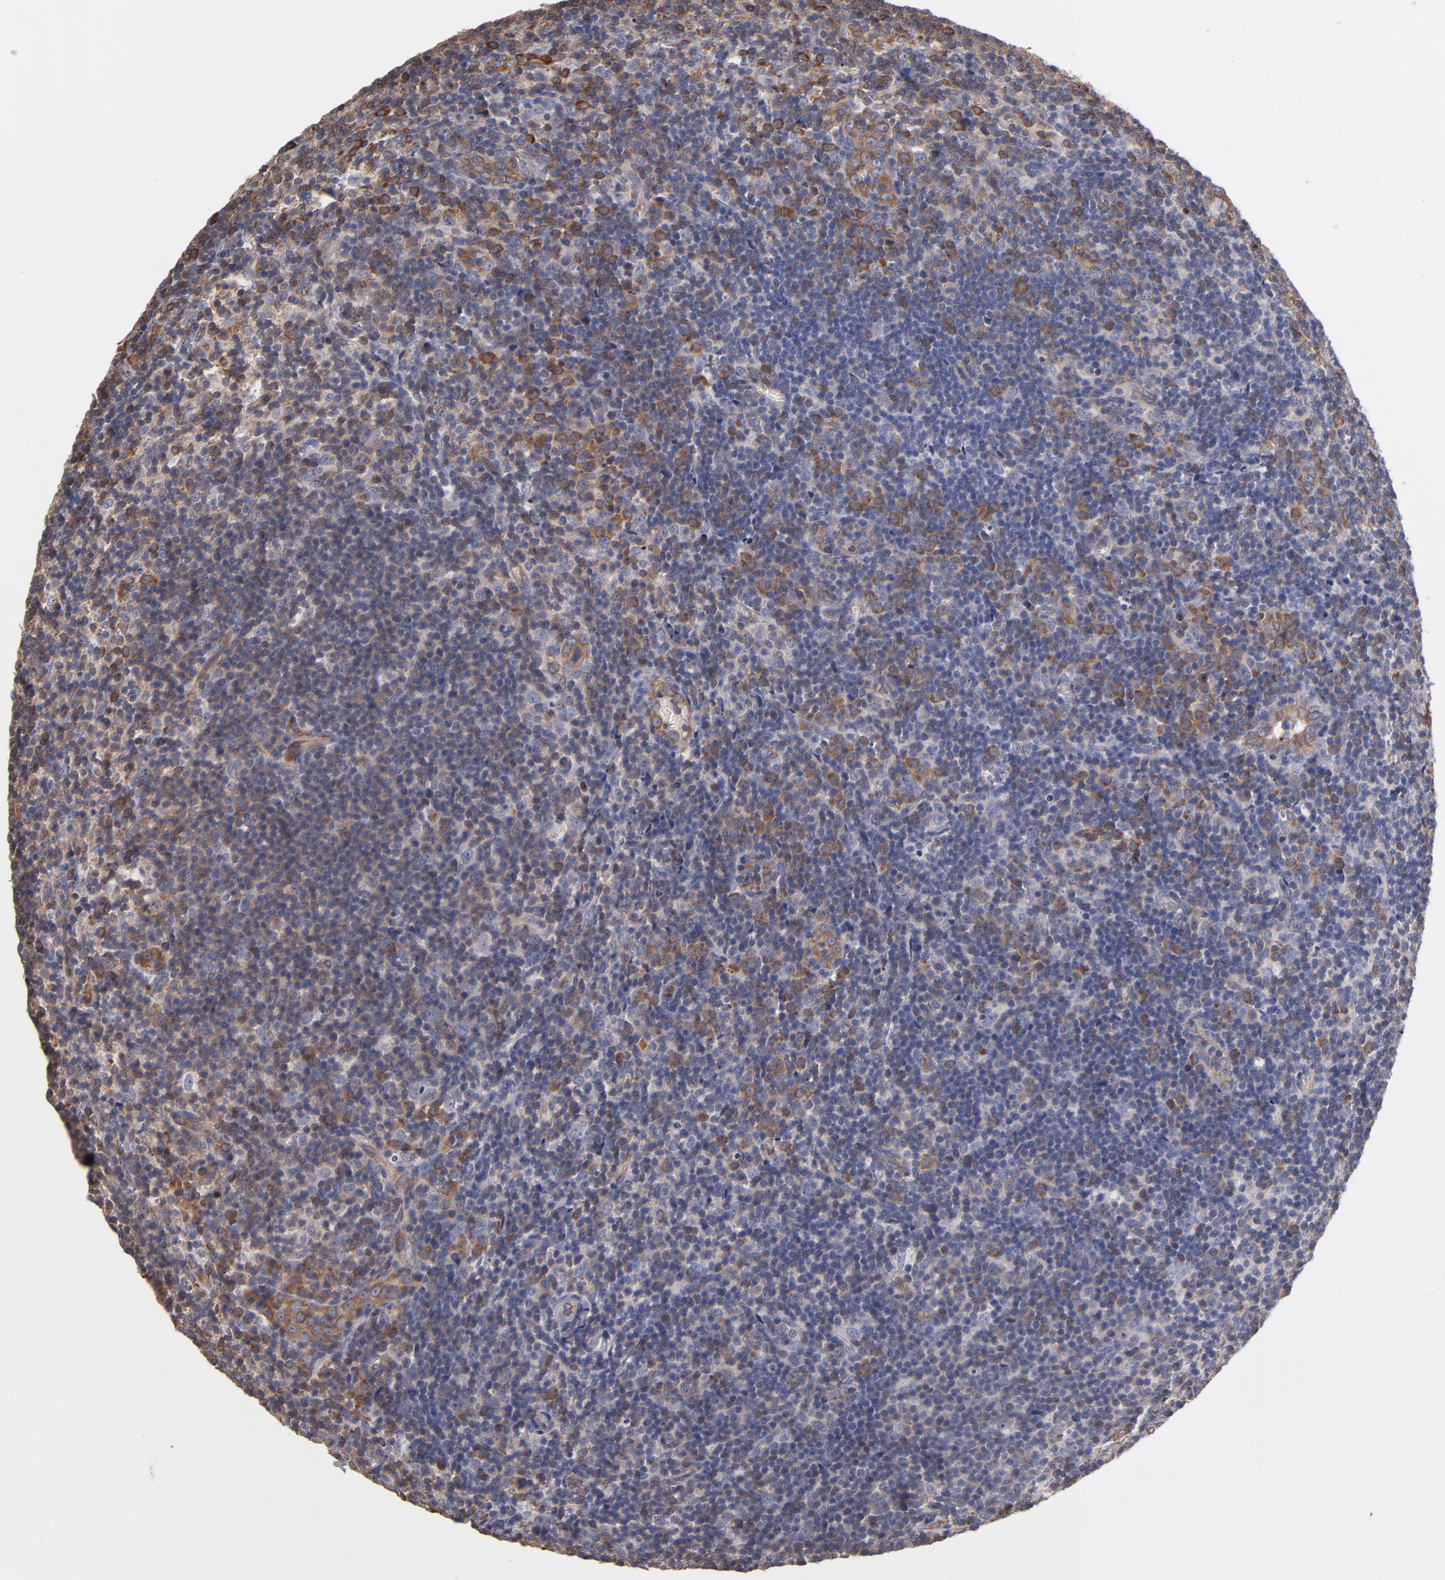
{"staining": {"intensity": "moderate", "quantity": "25%-75%", "location": "cytoplasmic/membranous"}, "tissue": "lymphoma", "cell_type": "Tumor cells", "image_type": "cancer", "snomed": [{"axis": "morphology", "description": "Malignant lymphoma, non-Hodgkin's type, Low grade"}, {"axis": "topography", "description": "Lymph node"}], "caption": "Approximately 25%-75% of tumor cells in malignant lymphoma, non-Hodgkin's type (low-grade) reveal moderate cytoplasmic/membranous protein staining as visualized by brown immunohistochemical staining.", "gene": "ESYT2", "patient": {"sex": "male", "age": 74}}